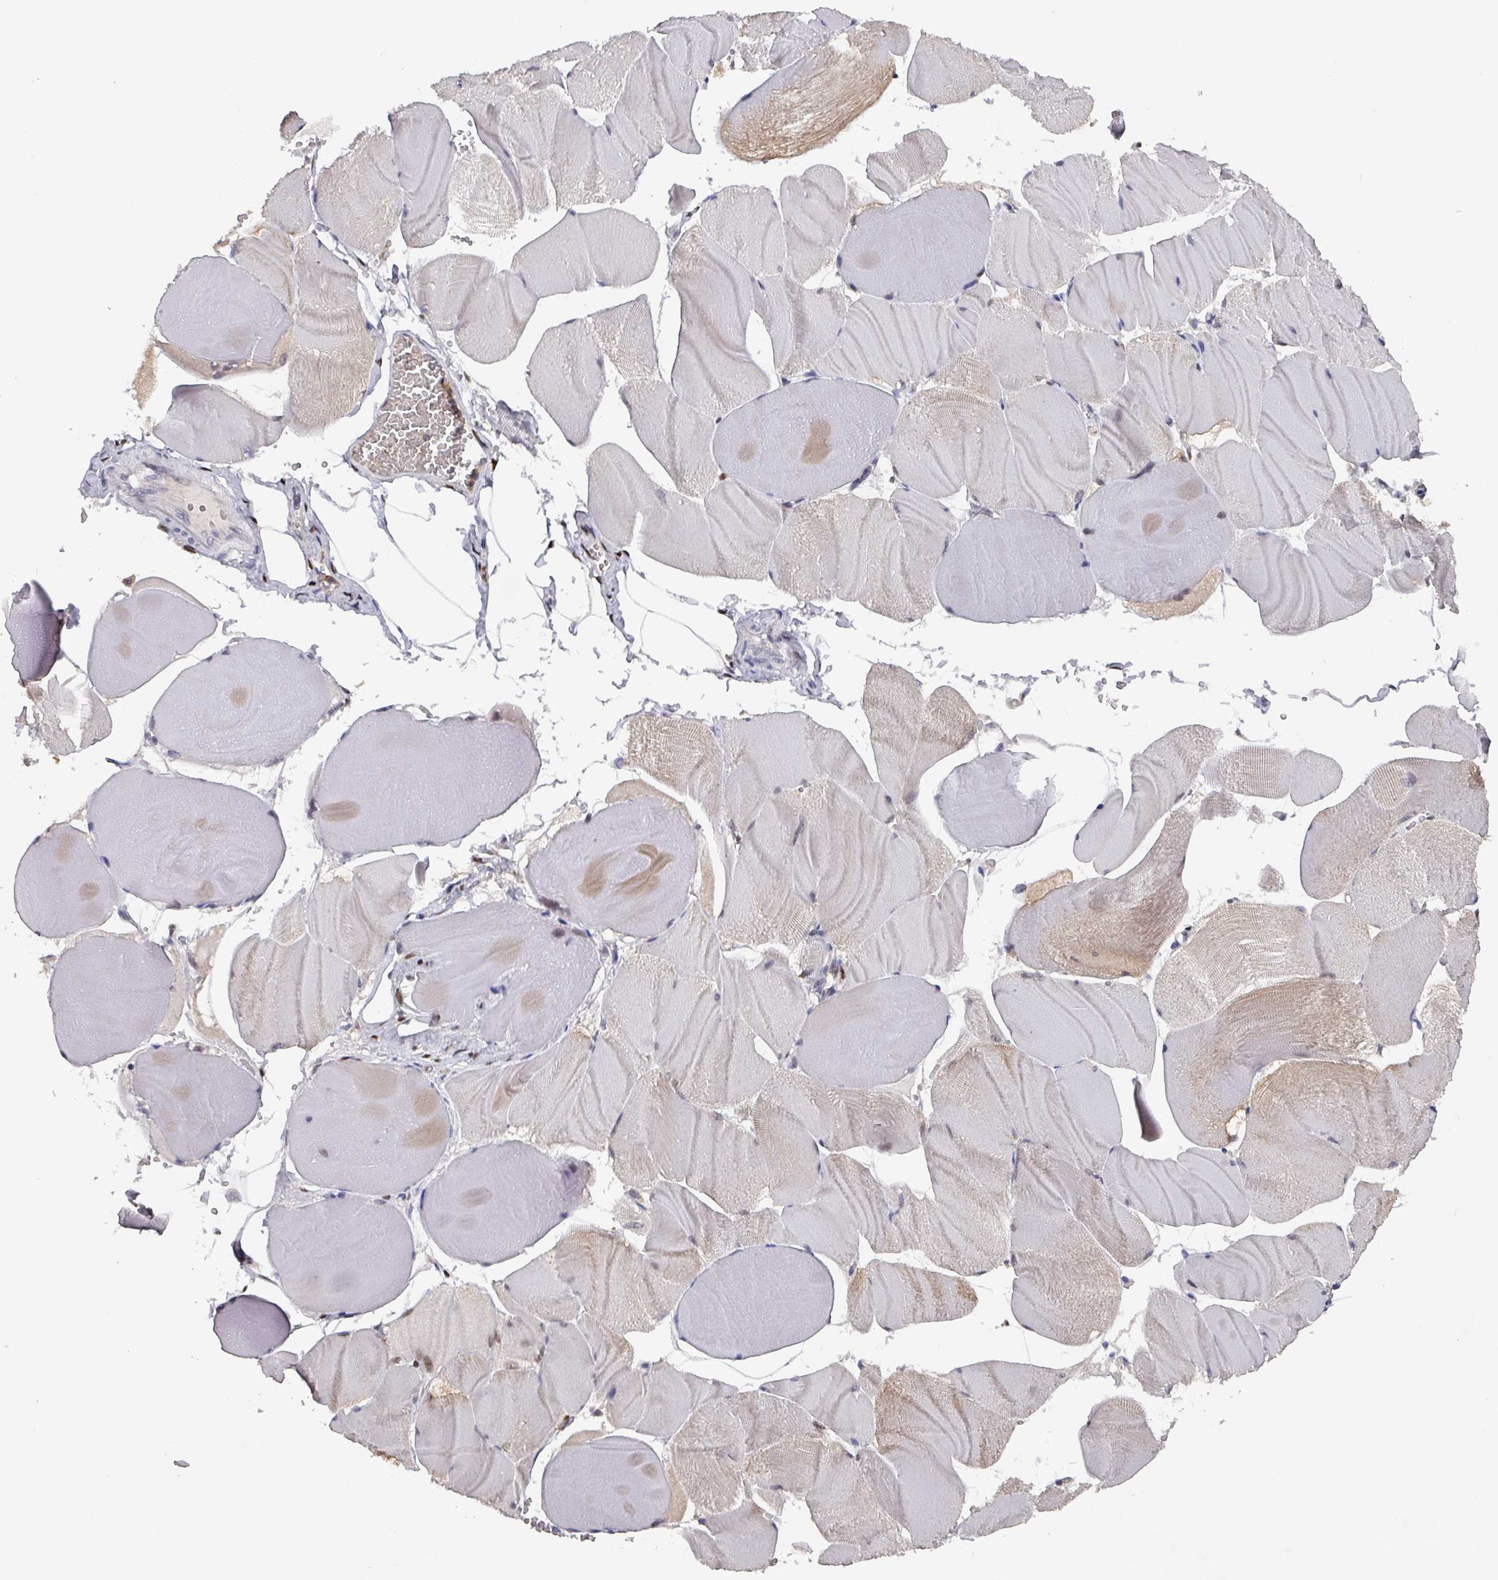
{"staining": {"intensity": "weak", "quantity": "<25%", "location": "nuclear"}, "tissue": "skeletal muscle", "cell_type": "Myocytes", "image_type": "normal", "snomed": [{"axis": "morphology", "description": "Normal tissue, NOS"}, {"axis": "morphology", "description": "Basal cell carcinoma"}, {"axis": "topography", "description": "Skeletal muscle"}], "caption": "DAB (3,3'-diaminobenzidine) immunohistochemical staining of normal human skeletal muscle displays no significant expression in myocytes.", "gene": "PRRX1", "patient": {"sex": "female", "age": 64}}